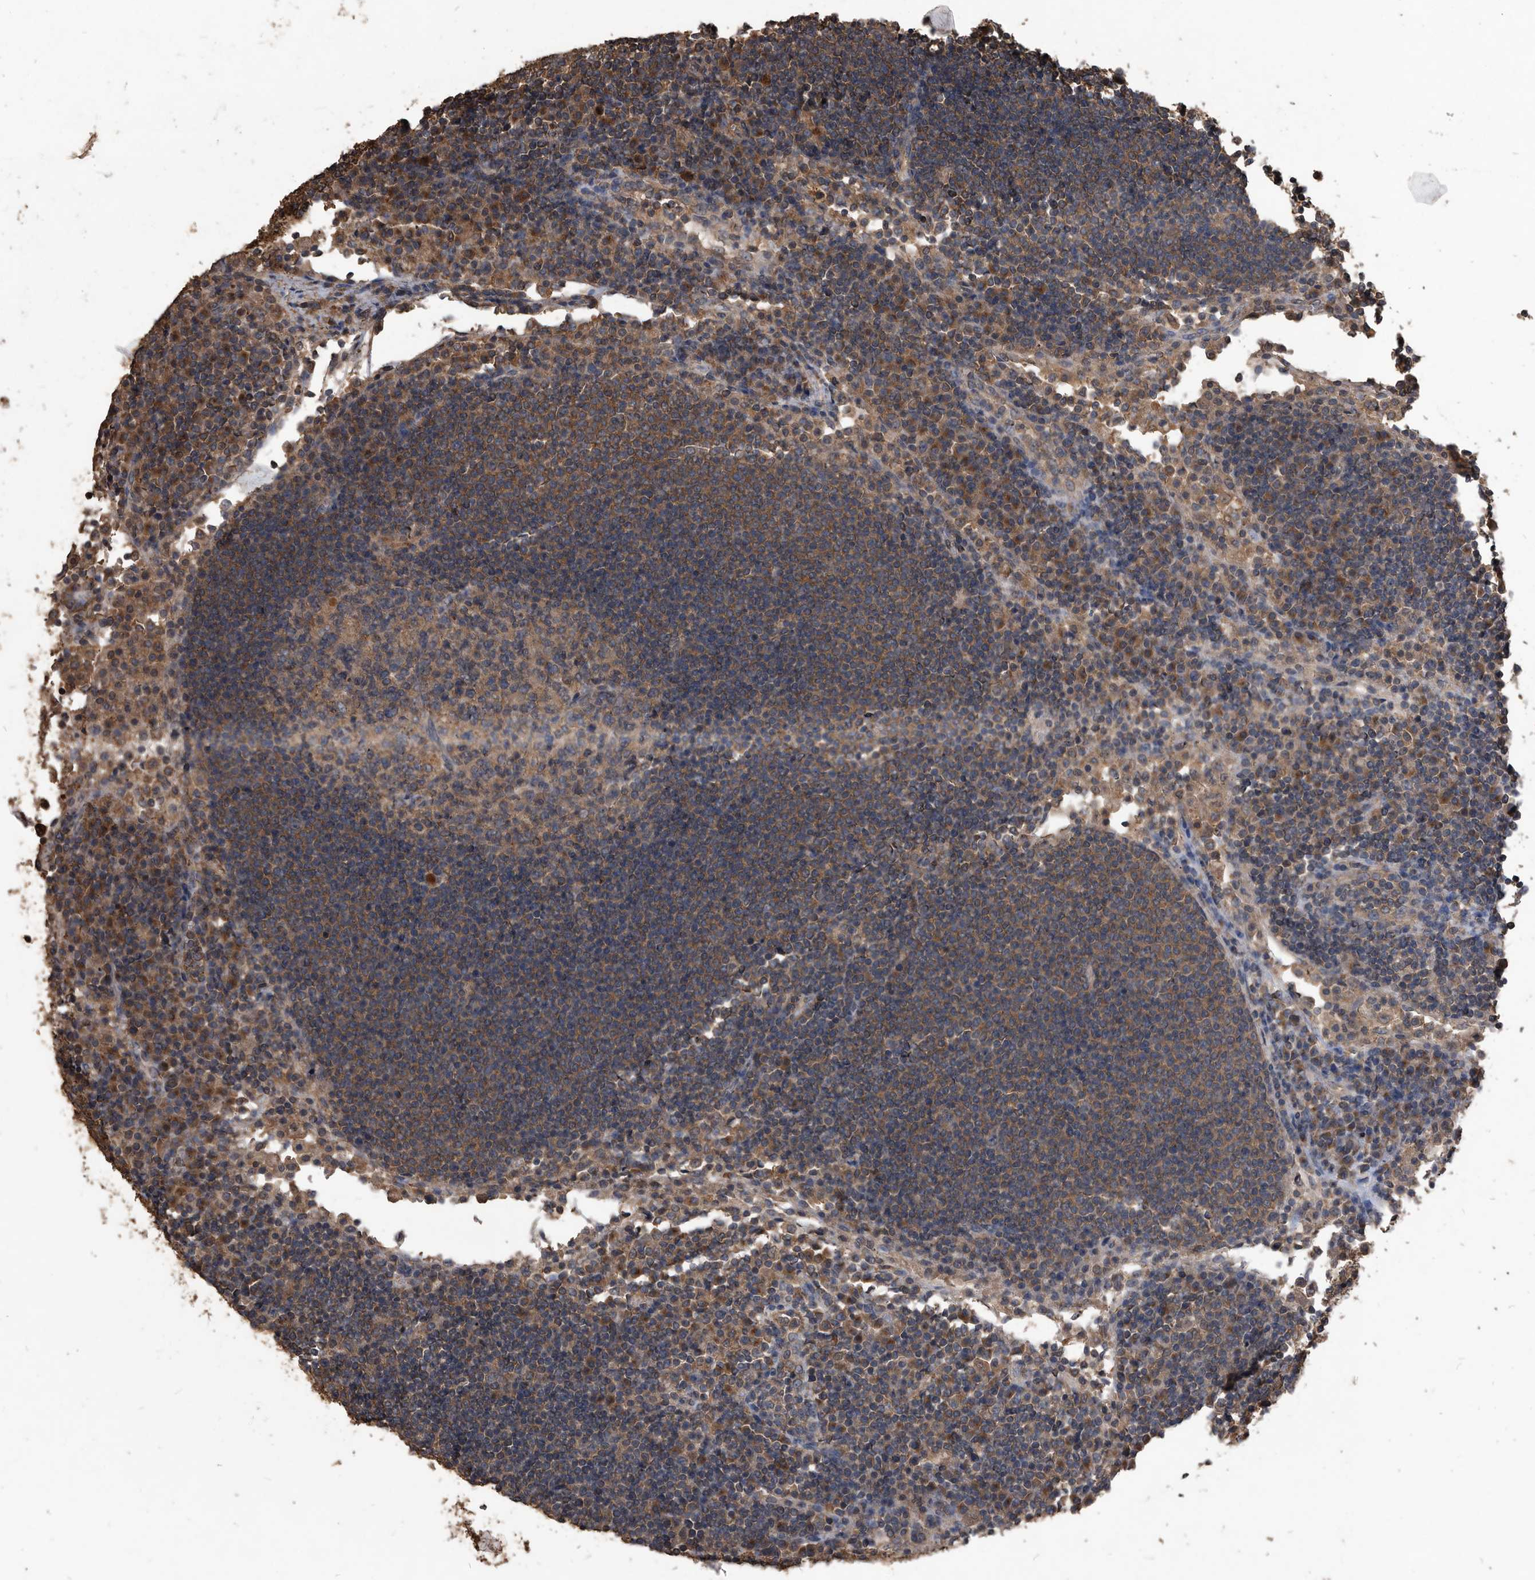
{"staining": {"intensity": "weak", "quantity": ">75%", "location": "cytoplasmic/membranous"}, "tissue": "lymph node", "cell_type": "Germinal center cells", "image_type": "normal", "snomed": [{"axis": "morphology", "description": "Normal tissue, NOS"}, {"axis": "topography", "description": "Lymph node"}], "caption": "Germinal center cells reveal low levels of weak cytoplasmic/membranous expression in approximately >75% of cells in unremarkable human lymph node.", "gene": "NRBP1", "patient": {"sex": "female", "age": 53}}